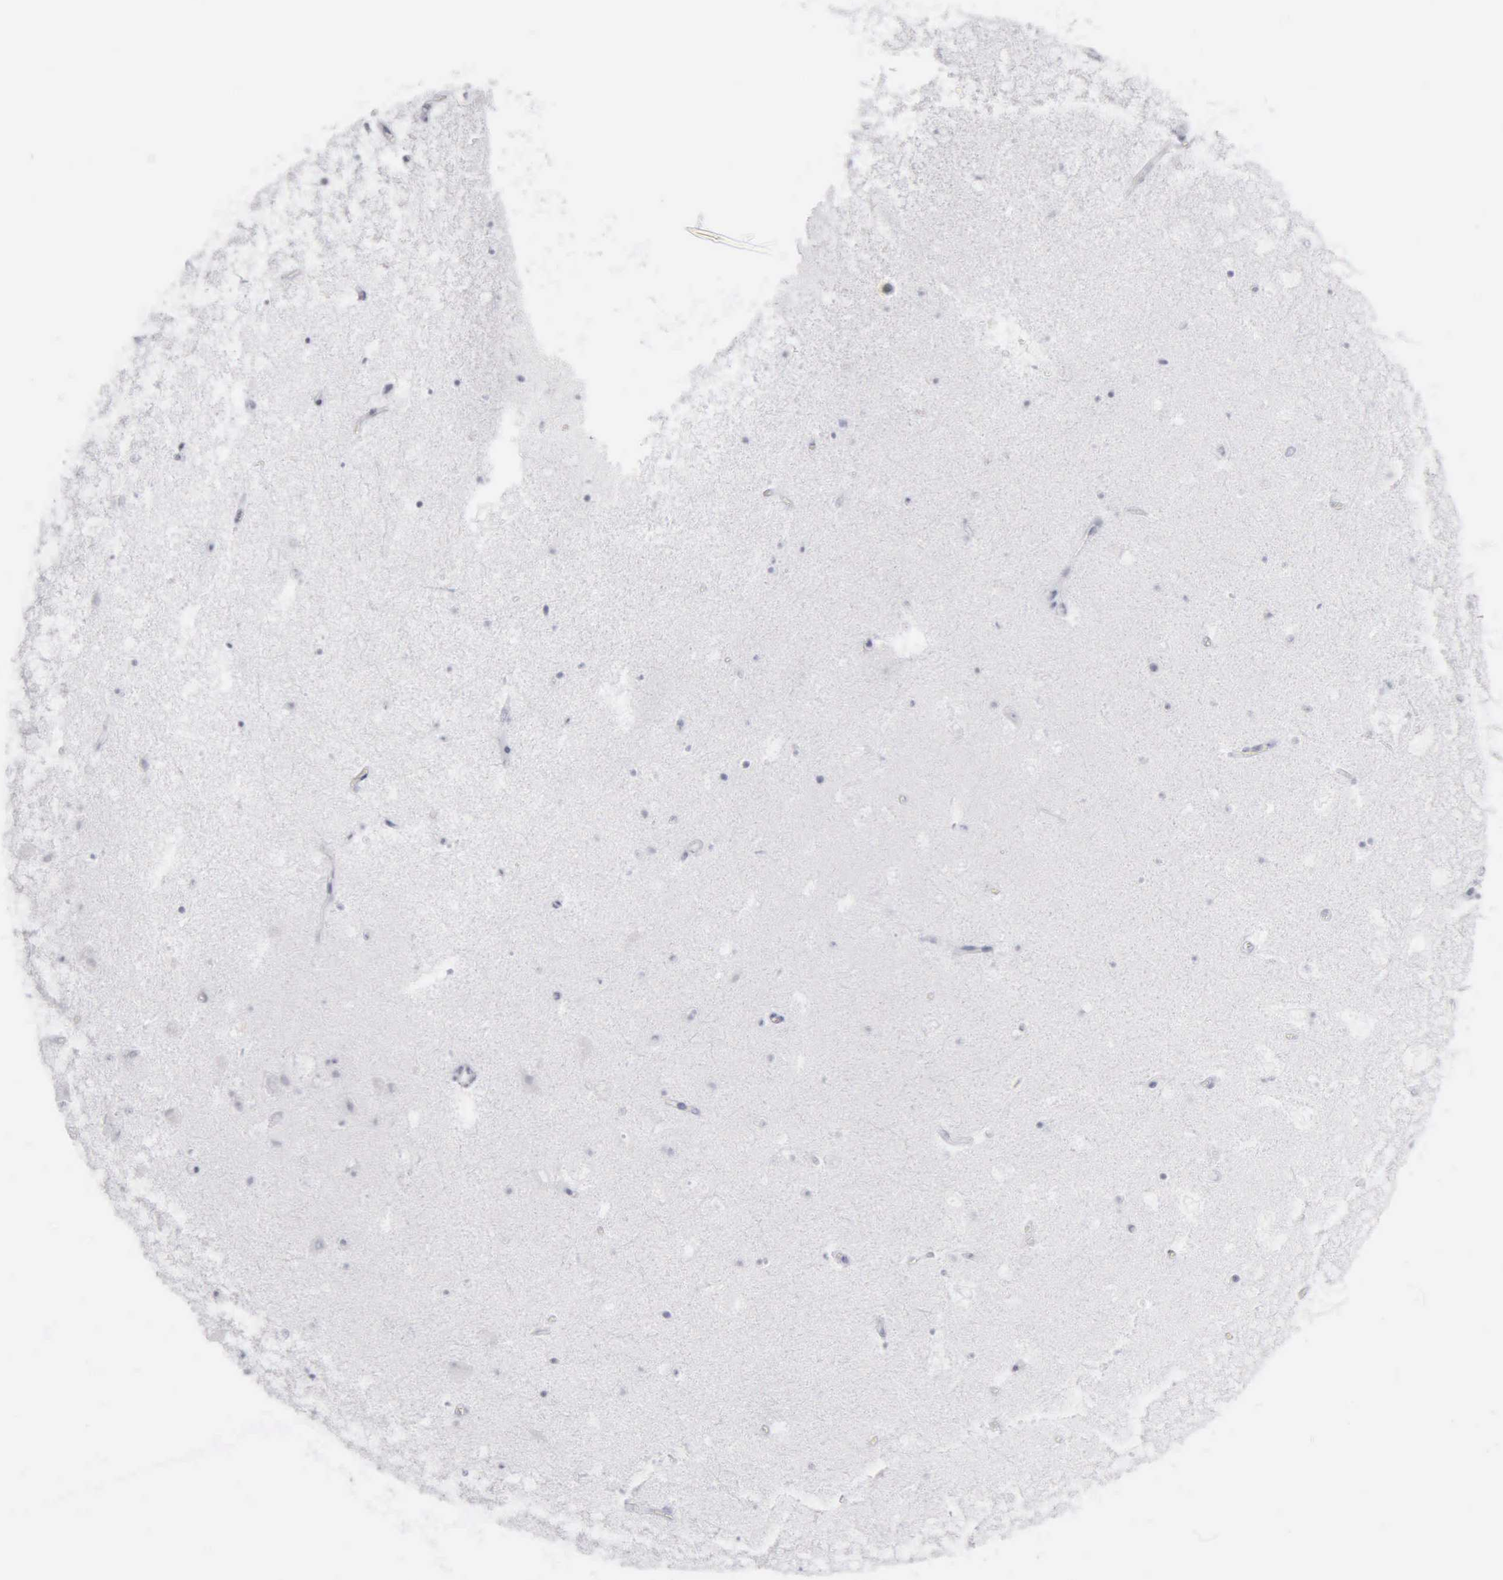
{"staining": {"intensity": "negative", "quantity": "none", "location": "none"}, "tissue": "hippocampus", "cell_type": "Glial cells", "image_type": "normal", "snomed": [{"axis": "morphology", "description": "Normal tissue, NOS"}, {"axis": "topography", "description": "Hippocampus"}], "caption": "Immunohistochemical staining of unremarkable human hippocampus displays no significant positivity in glial cells. Brightfield microscopy of immunohistochemistry stained with DAB (3,3'-diaminobenzidine) (brown) and hematoxylin (blue), captured at high magnification.", "gene": "KRT20", "patient": {"sex": "male", "age": 45}}